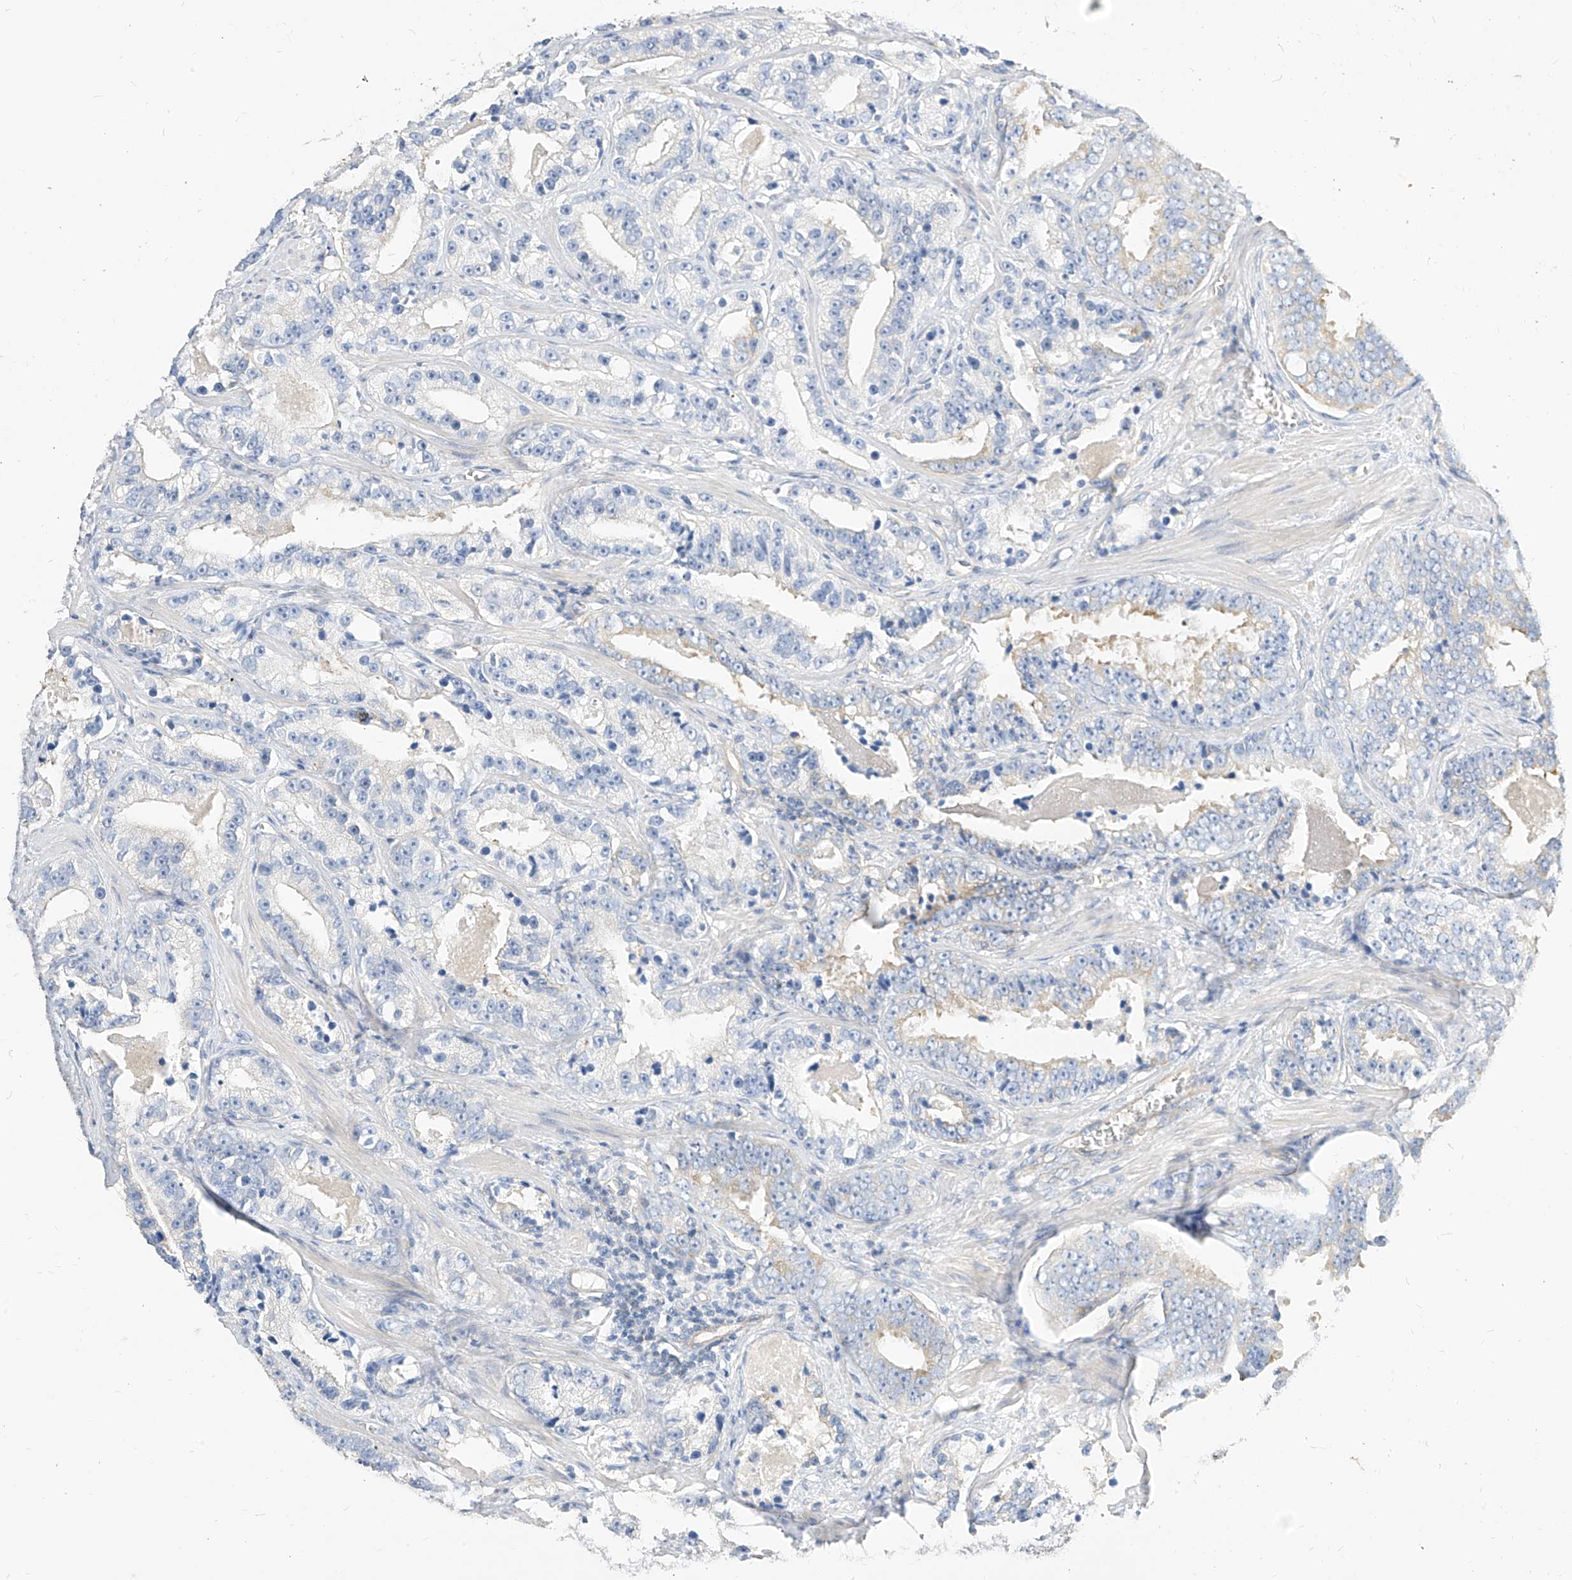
{"staining": {"intensity": "negative", "quantity": "none", "location": "none"}, "tissue": "prostate cancer", "cell_type": "Tumor cells", "image_type": "cancer", "snomed": [{"axis": "morphology", "description": "Adenocarcinoma, High grade"}, {"axis": "topography", "description": "Prostate"}], "caption": "Immunohistochemistry (IHC) histopathology image of prostate high-grade adenocarcinoma stained for a protein (brown), which shows no staining in tumor cells.", "gene": "SCGB2A1", "patient": {"sex": "male", "age": 62}}